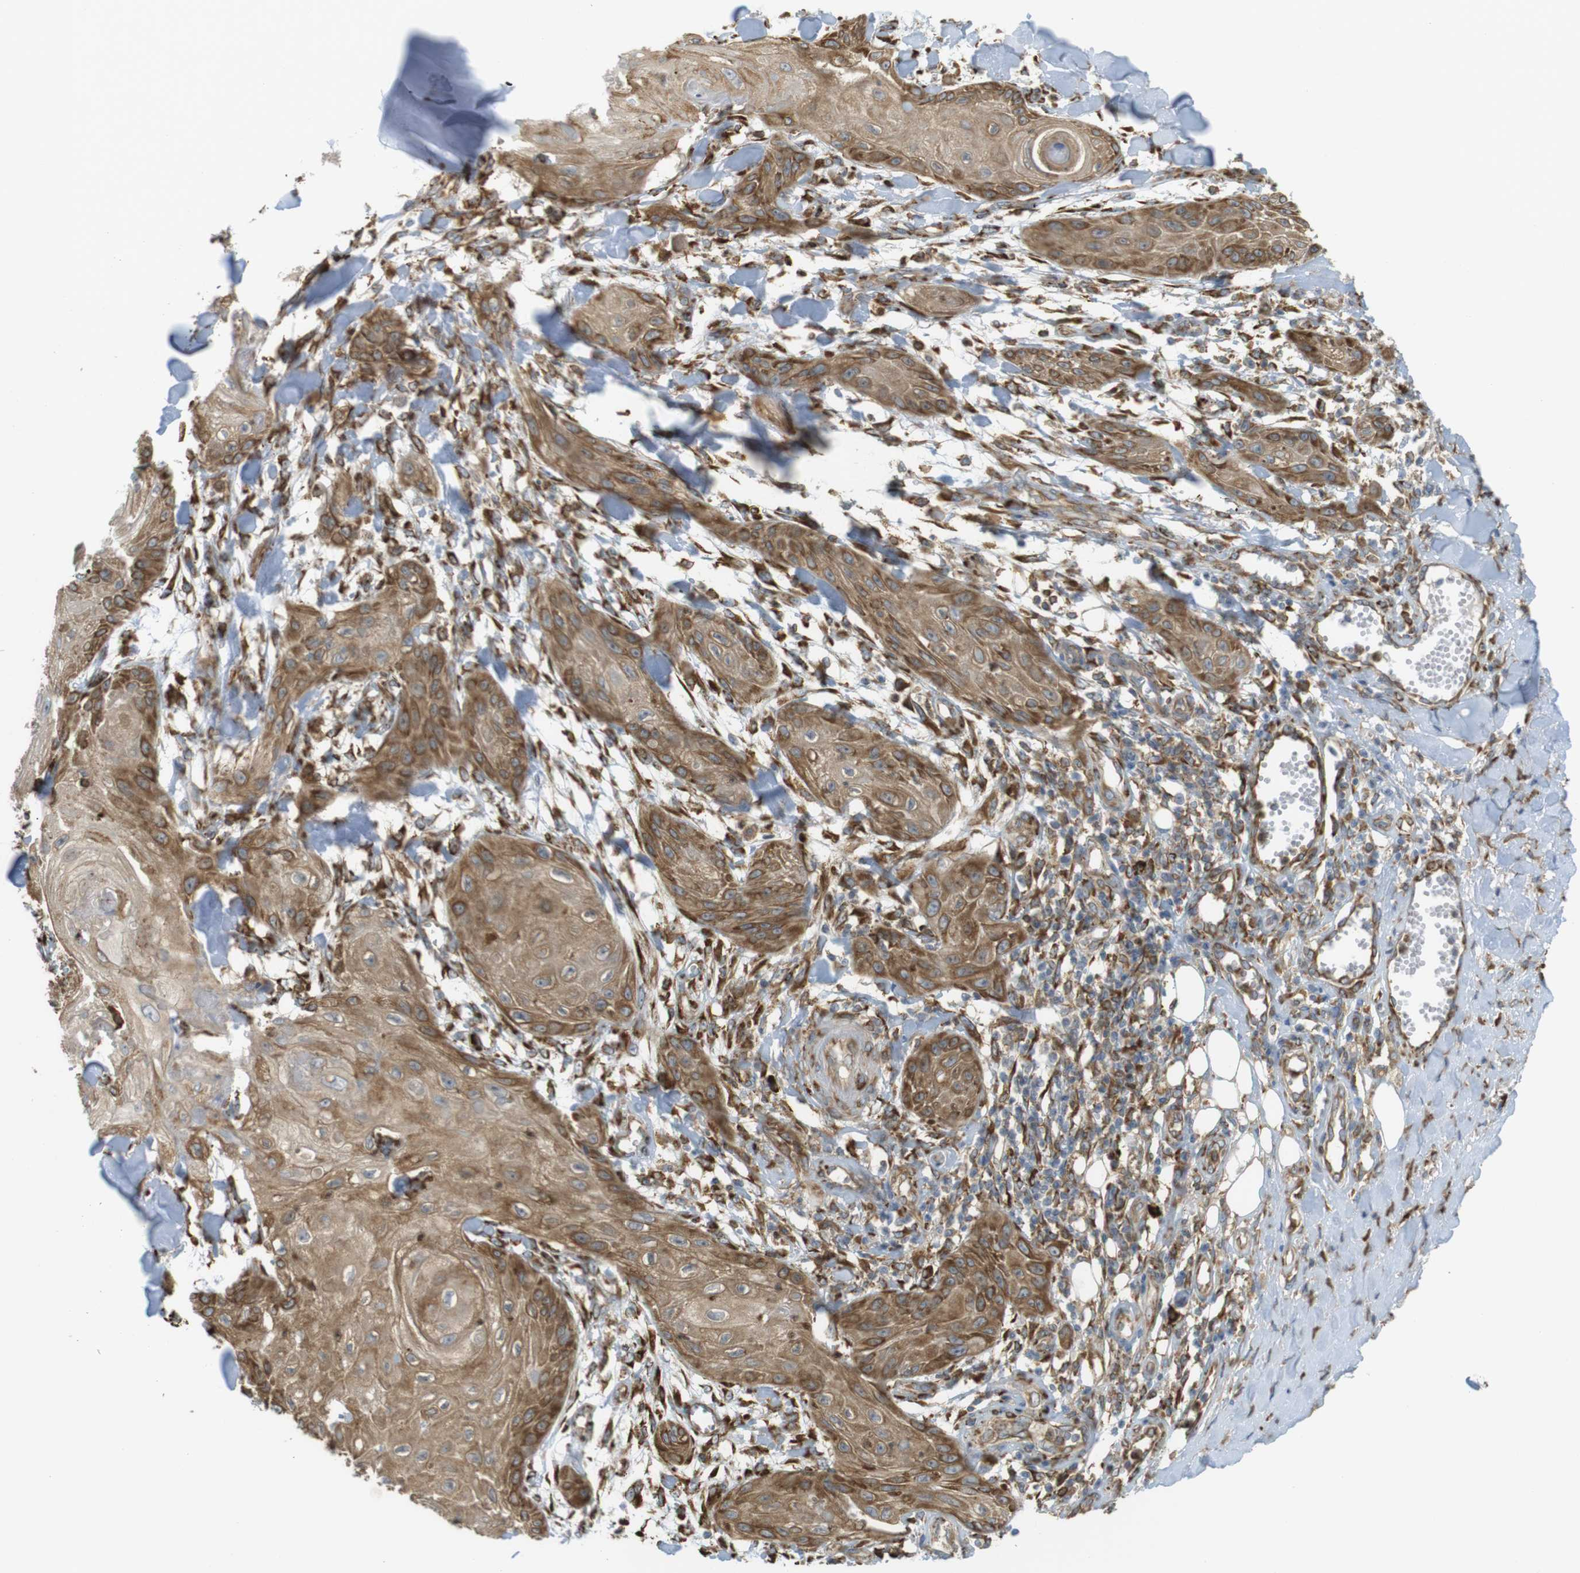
{"staining": {"intensity": "moderate", "quantity": ">75%", "location": "cytoplasmic/membranous"}, "tissue": "skin cancer", "cell_type": "Tumor cells", "image_type": "cancer", "snomed": [{"axis": "morphology", "description": "Squamous cell carcinoma, NOS"}, {"axis": "topography", "description": "Skin"}], "caption": "Protein staining reveals moderate cytoplasmic/membranous staining in about >75% of tumor cells in skin cancer (squamous cell carcinoma).", "gene": "MBOAT2", "patient": {"sex": "male", "age": 74}}